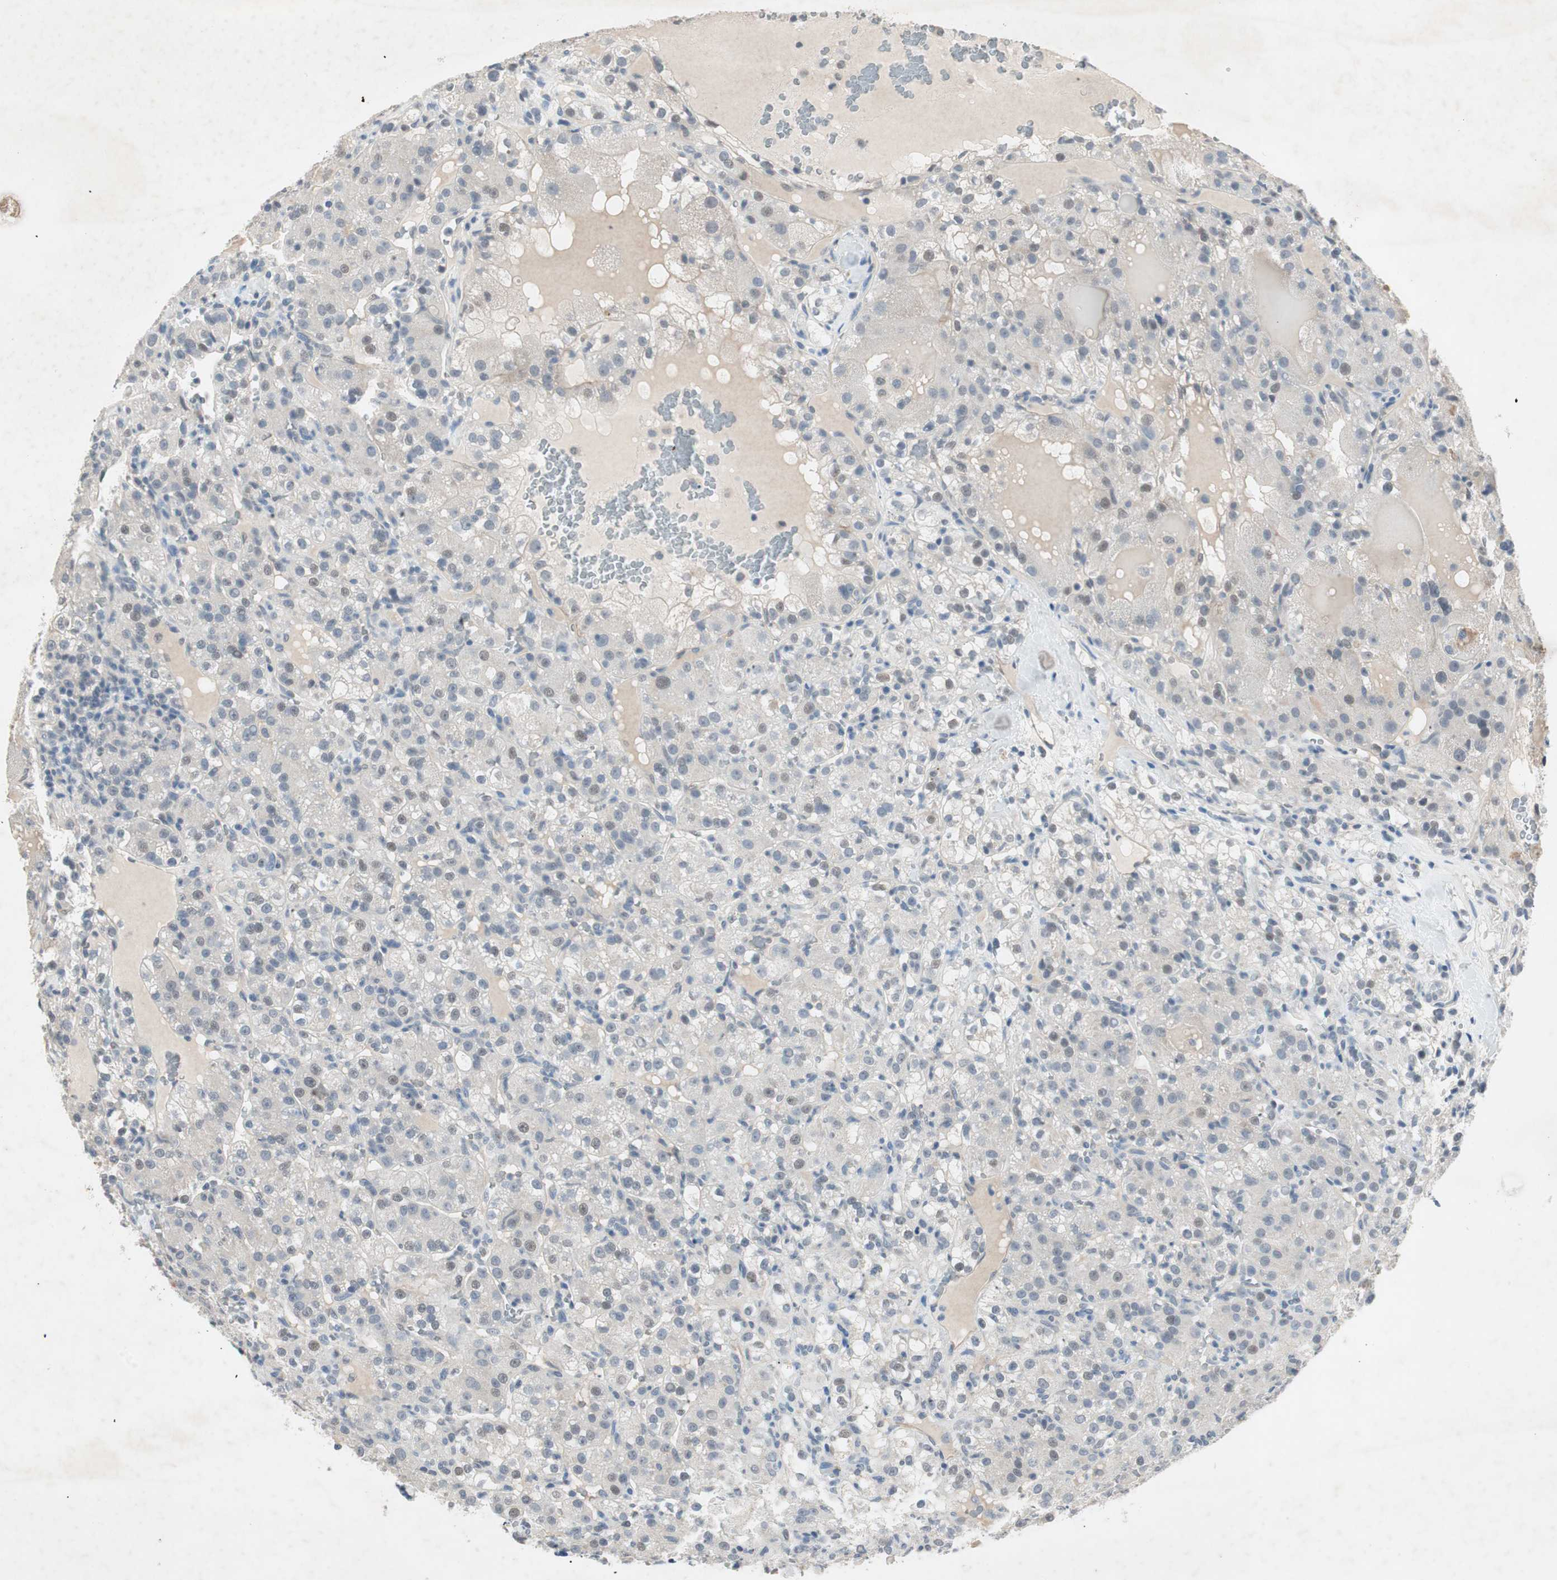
{"staining": {"intensity": "weak", "quantity": ">75%", "location": "cytoplasmic/membranous,nuclear"}, "tissue": "renal cancer", "cell_type": "Tumor cells", "image_type": "cancer", "snomed": [{"axis": "morphology", "description": "Normal tissue, NOS"}, {"axis": "morphology", "description": "Adenocarcinoma, NOS"}, {"axis": "topography", "description": "Kidney"}], "caption": "A micrograph showing weak cytoplasmic/membranous and nuclear expression in about >75% of tumor cells in renal cancer (adenocarcinoma), as visualized by brown immunohistochemical staining.", "gene": "ITGB4", "patient": {"sex": "male", "age": 61}}